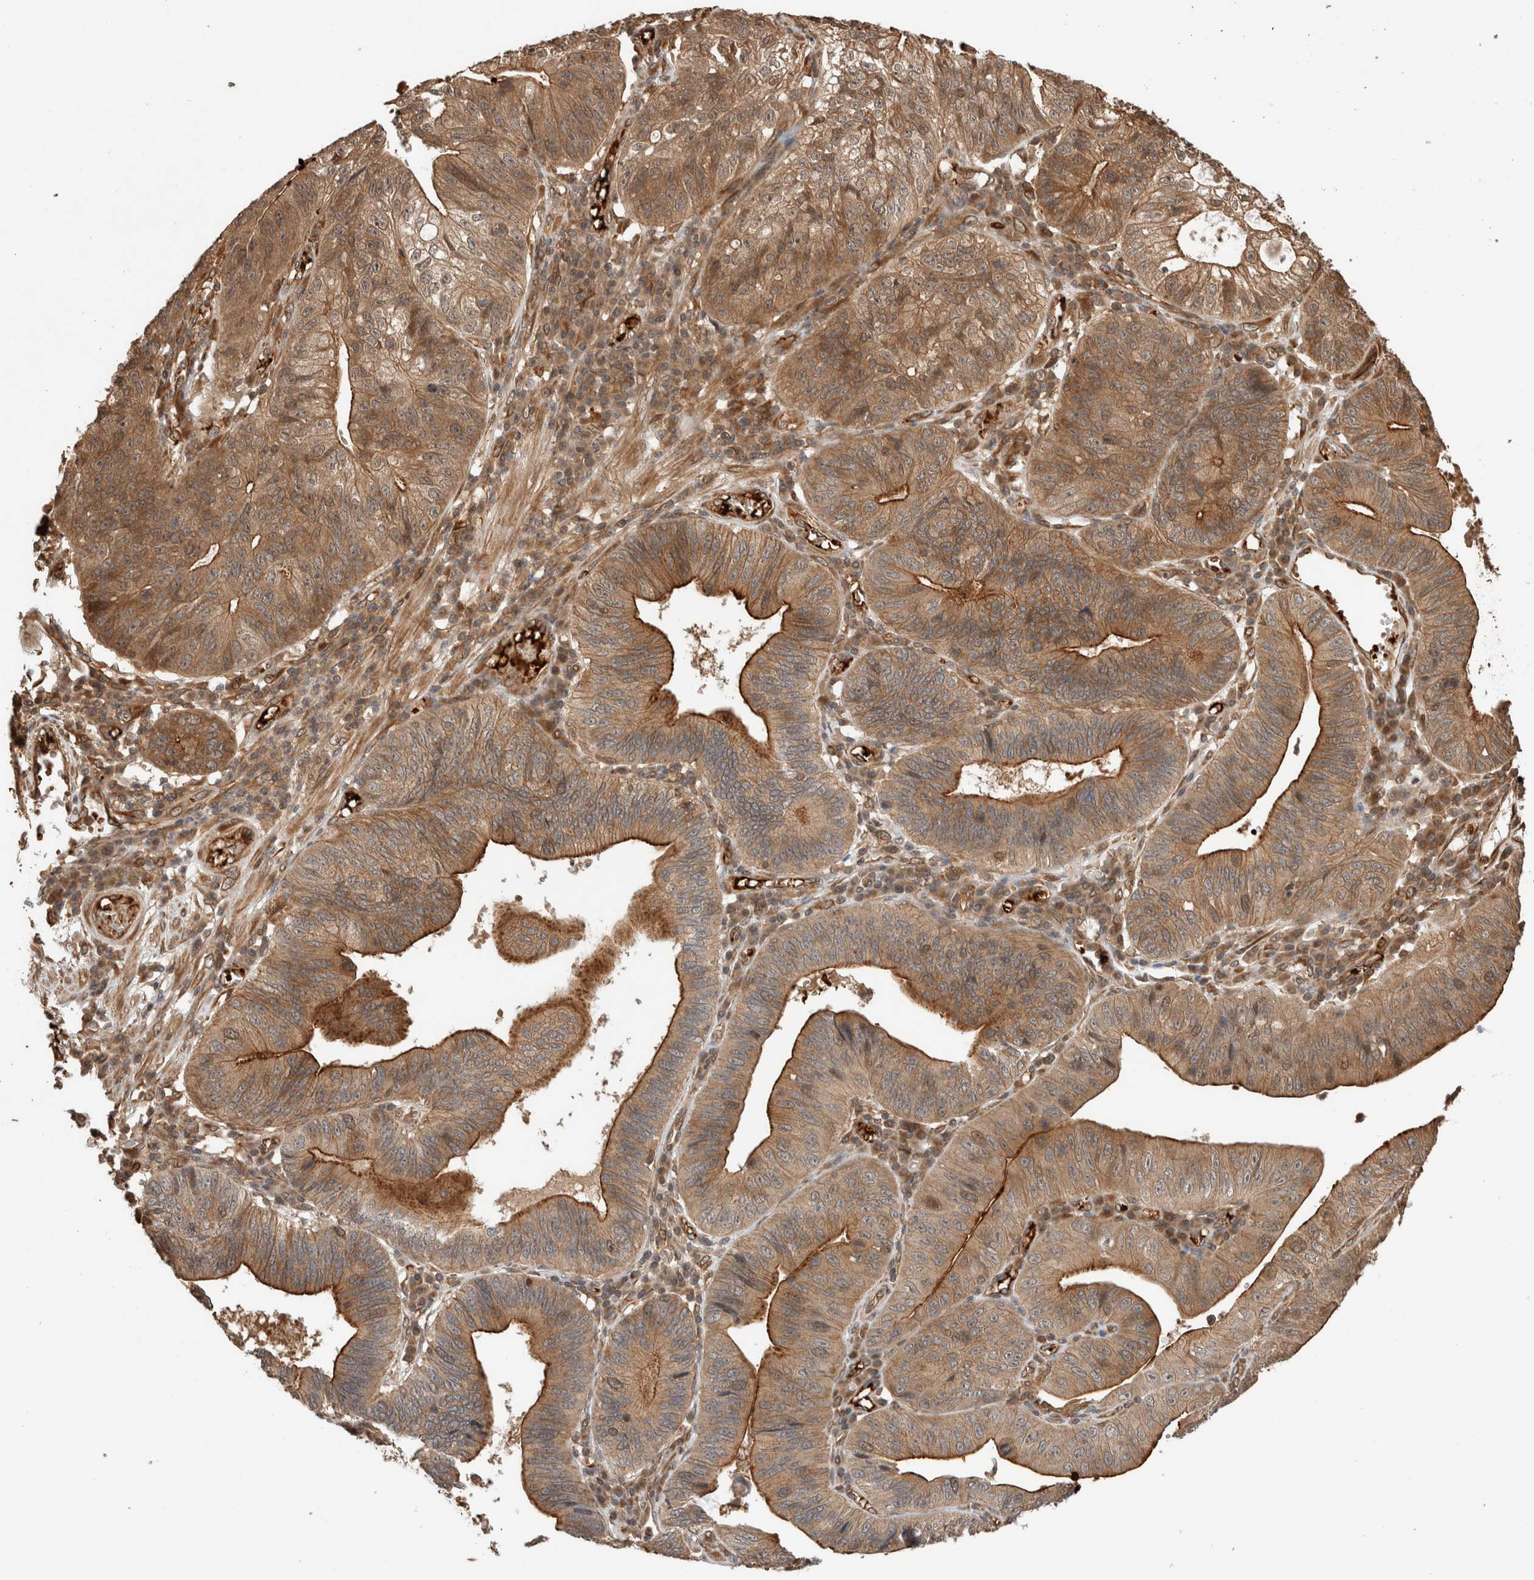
{"staining": {"intensity": "strong", "quantity": ">75%", "location": "cytoplasmic/membranous"}, "tissue": "stomach cancer", "cell_type": "Tumor cells", "image_type": "cancer", "snomed": [{"axis": "morphology", "description": "Adenocarcinoma, NOS"}, {"axis": "topography", "description": "Stomach"}], "caption": "A photomicrograph of human stomach cancer stained for a protein shows strong cytoplasmic/membranous brown staining in tumor cells.", "gene": "OTUD6B", "patient": {"sex": "male", "age": 59}}